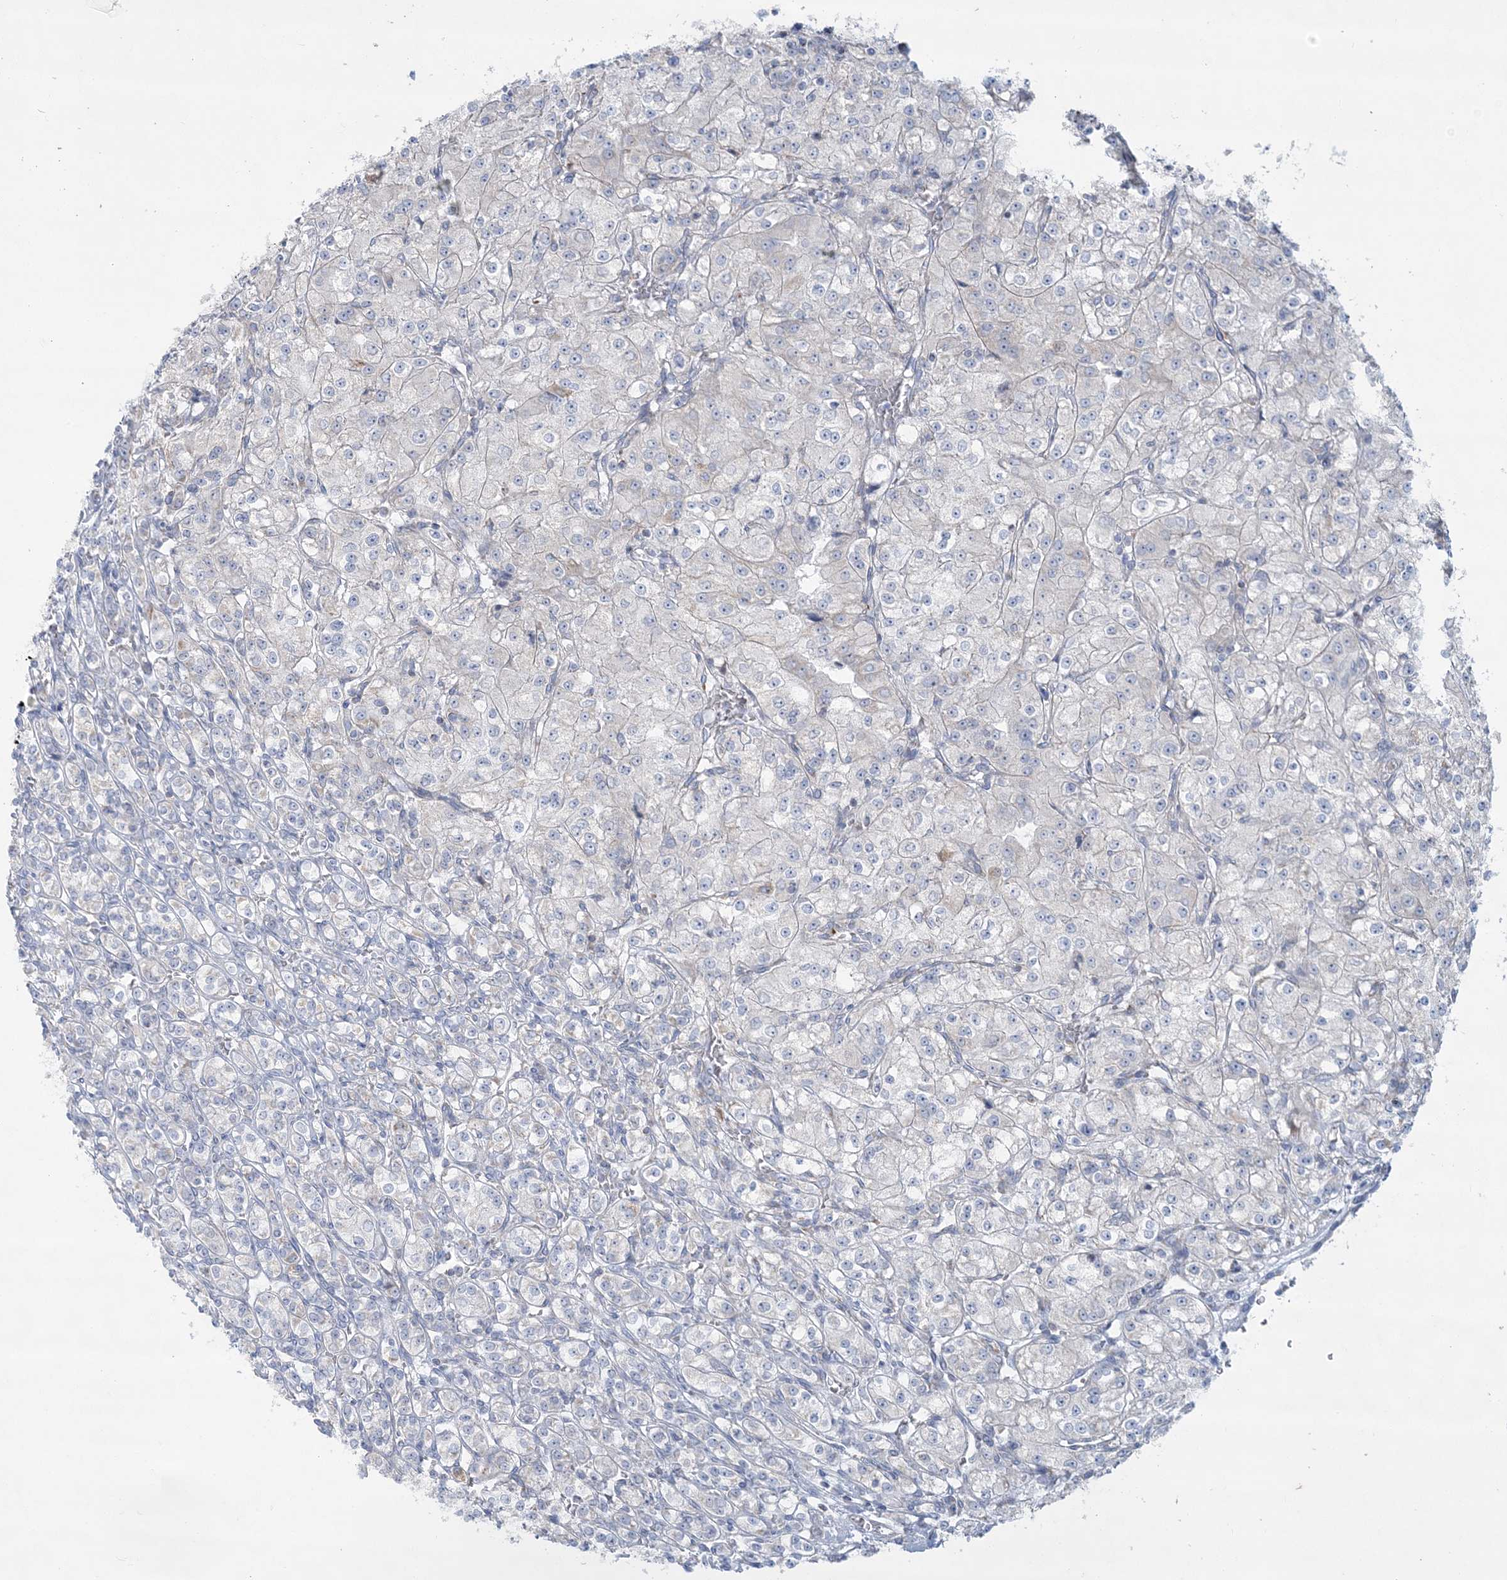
{"staining": {"intensity": "negative", "quantity": "none", "location": "none"}, "tissue": "renal cancer", "cell_type": "Tumor cells", "image_type": "cancer", "snomed": [{"axis": "morphology", "description": "Adenocarcinoma, NOS"}, {"axis": "topography", "description": "Kidney"}], "caption": "Tumor cells show no significant staining in adenocarcinoma (renal).", "gene": "TBC1D7", "patient": {"sex": "male", "age": 77}}